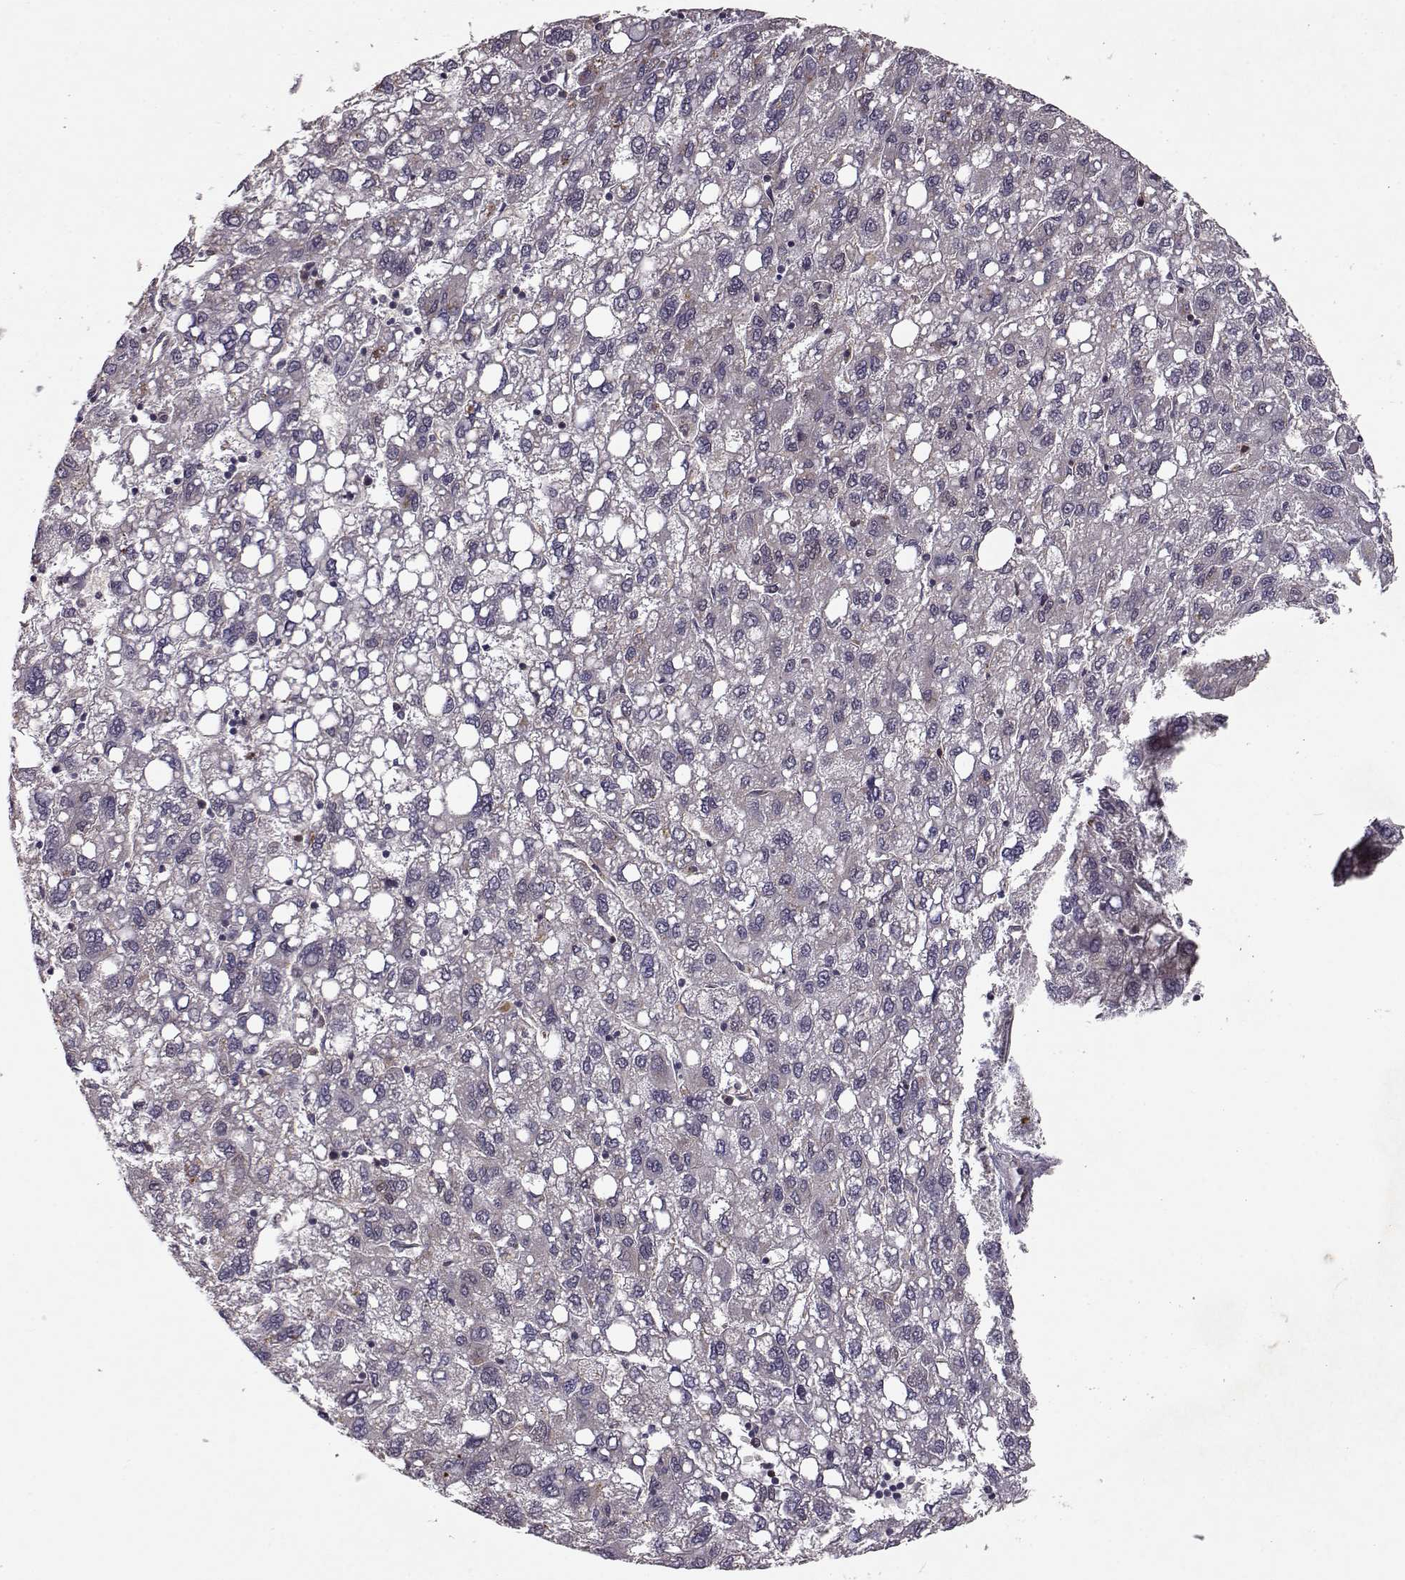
{"staining": {"intensity": "negative", "quantity": "none", "location": "none"}, "tissue": "liver cancer", "cell_type": "Tumor cells", "image_type": "cancer", "snomed": [{"axis": "morphology", "description": "Carcinoma, Hepatocellular, NOS"}, {"axis": "topography", "description": "Liver"}], "caption": "This is an immunohistochemistry image of human liver cancer. There is no positivity in tumor cells.", "gene": "RANBP1", "patient": {"sex": "female", "age": 82}}